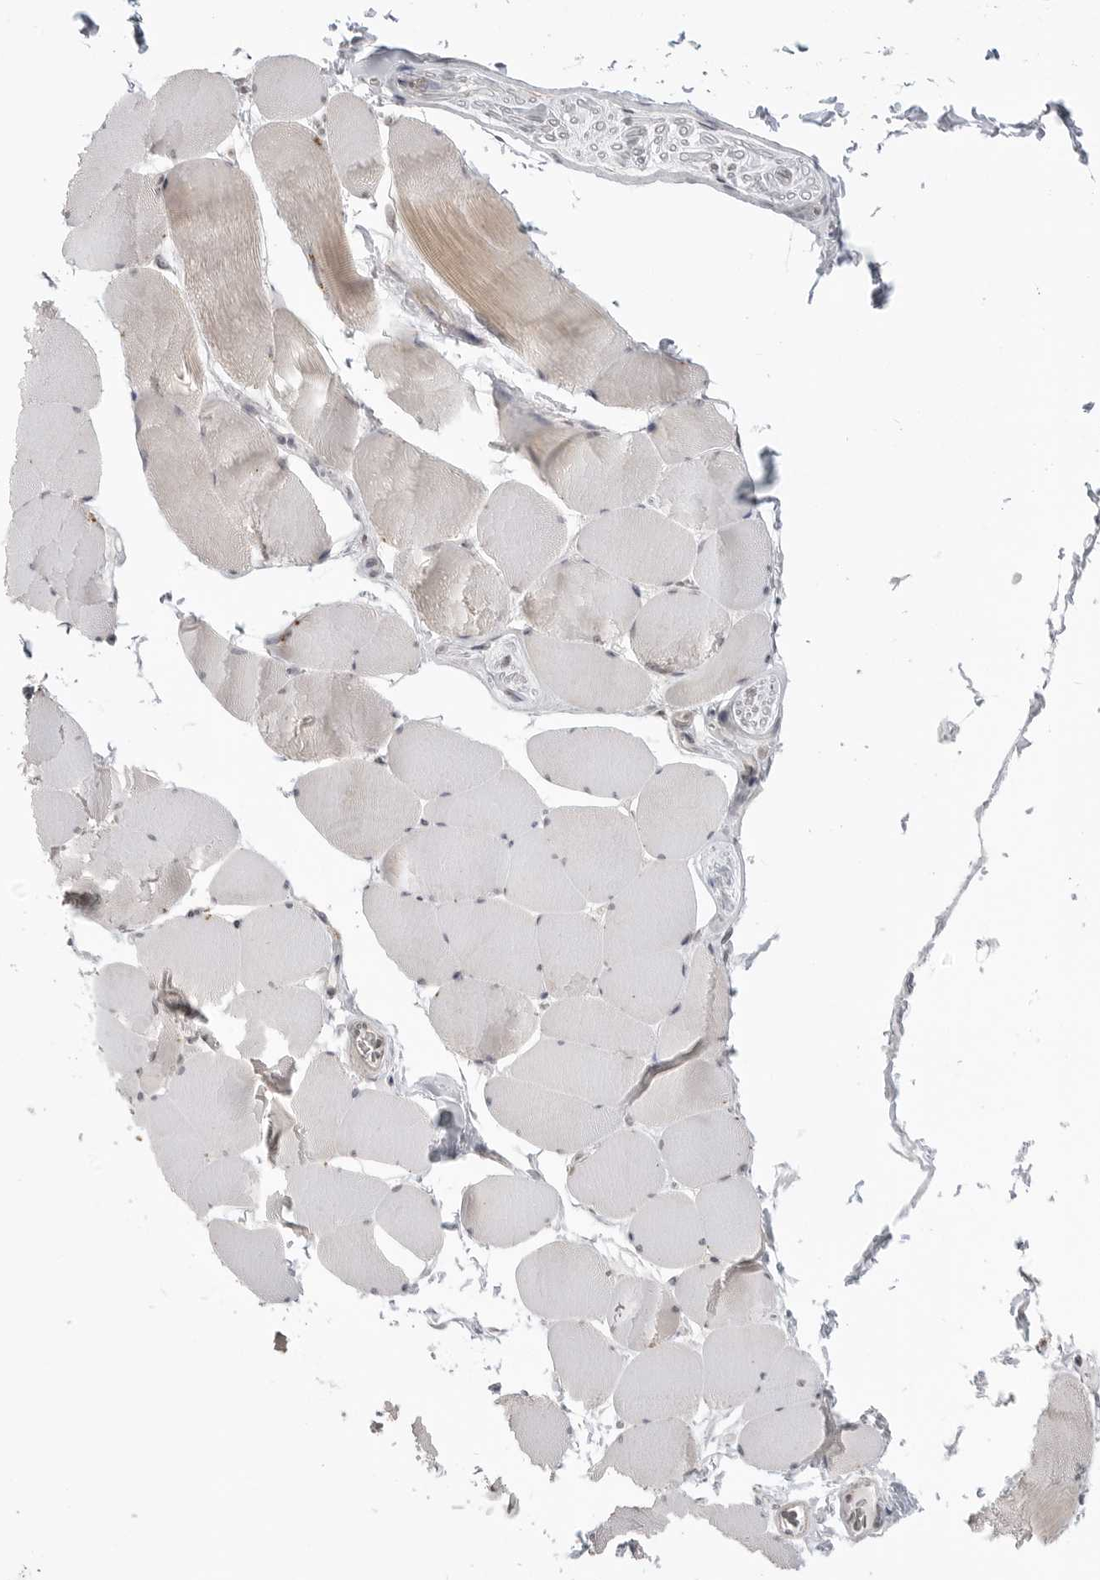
{"staining": {"intensity": "weak", "quantity": "<25%", "location": "cytoplasmic/membranous"}, "tissue": "skeletal muscle", "cell_type": "Myocytes", "image_type": "normal", "snomed": [{"axis": "morphology", "description": "Normal tissue, NOS"}, {"axis": "topography", "description": "Skeletal muscle"}], "caption": "This is an immunohistochemistry histopathology image of normal human skeletal muscle. There is no staining in myocytes.", "gene": "KALRN", "patient": {"sex": "male", "age": 62}}